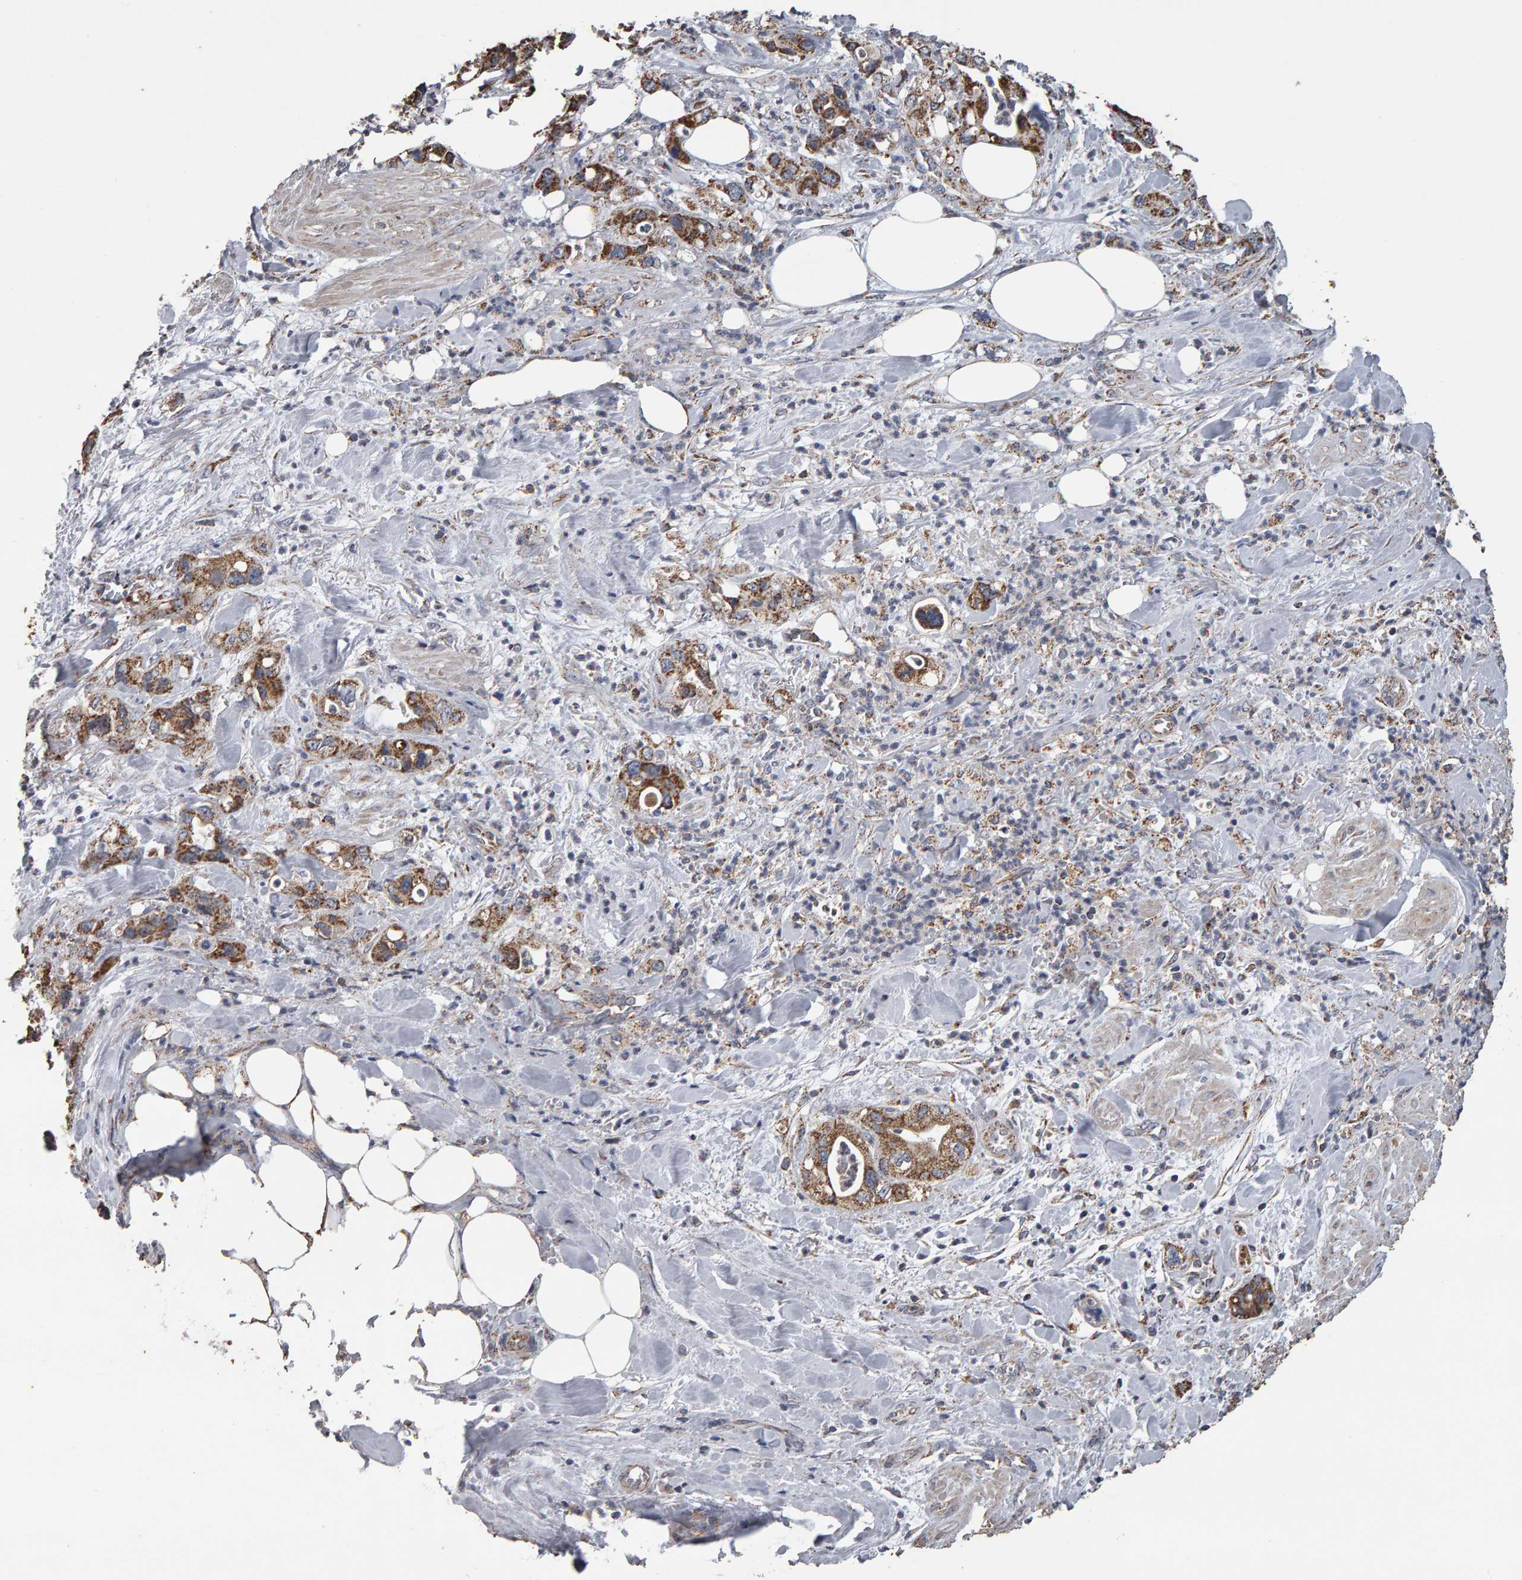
{"staining": {"intensity": "moderate", "quantity": ">75%", "location": "cytoplasmic/membranous"}, "tissue": "pancreatic cancer", "cell_type": "Tumor cells", "image_type": "cancer", "snomed": [{"axis": "morphology", "description": "Adenocarcinoma, NOS"}, {"axis": "topography", "description": "Pancreas"}], "caption": "Protein expression by immunohistochemistry (IHC) demonstrates moderate cytoplasmic/membranous expression in about >75% of tumor cells in pancreatic cancer (adenocarcinoma).", "gene": "TOM1L1", "patient": {"sex": "male", "age": 70}}